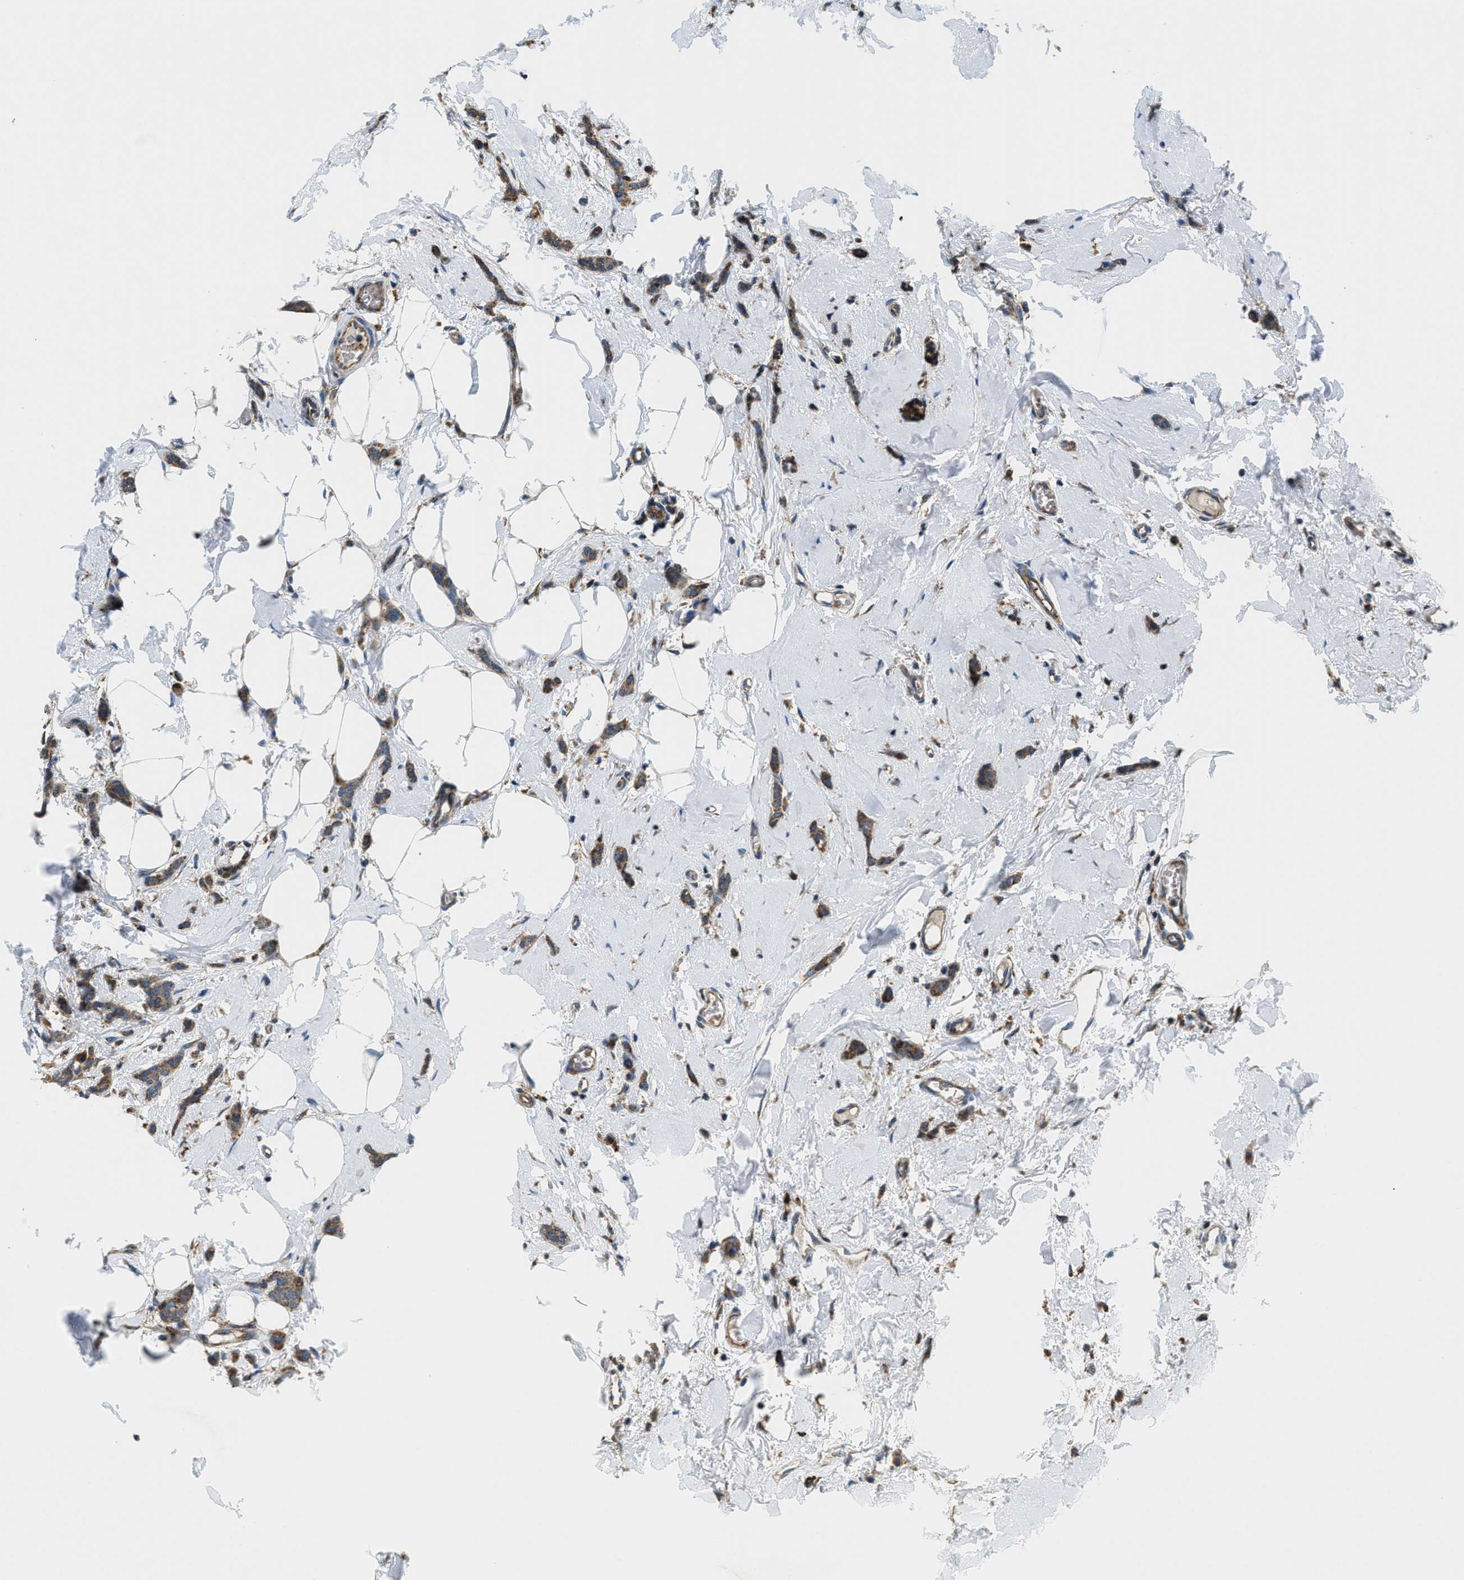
{"staining": {"intensity": "moderate", "quantity": ">75%", "location": "cytoplasmic/membranous"}, "tissue": "breast cancer", "cell_type": "Tumor cells", "image_type": "cancer", "snomed": [{"axis": "morphology", "description": "Lobular carcinoma"}, {"axis": "topography", "description": "Skin"}, {"axis": "topography", "description": "Breast"}], "caption": "This is an image of immunohistochemistry (IHC) staining of breast cancer, which shows moderate staining in the cytoplasmic/membranous of tumor cells.", "gene": "CSPG4", "patient": {"sex": "female", "age": 46}}